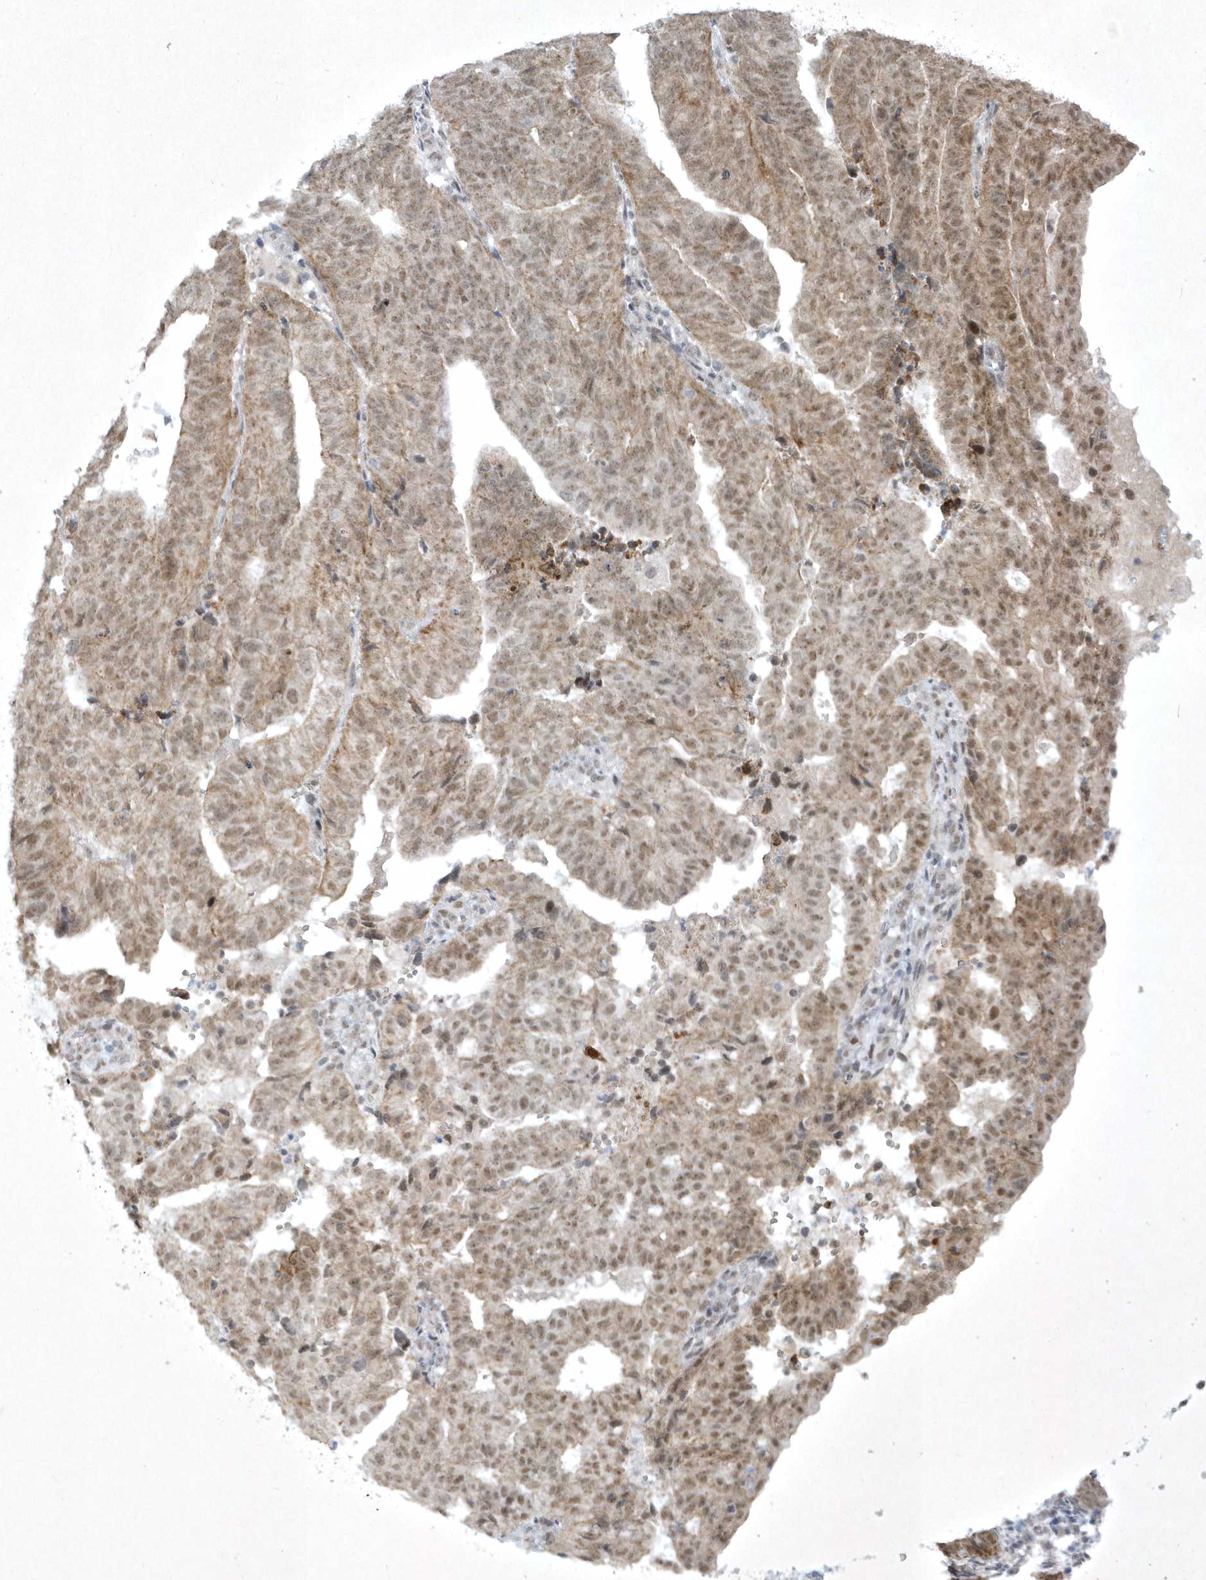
{"staining": {"intensity": "moderate", "quantity": "25%-75%", "location": "cytoplasmic/membranous,nuclear"}, "tissue": "endometrial cancer", "cell_type": "Tumor cells", "image_type": "cancer", "snomed": [{"axis": "morphology", "description": "Adenocarcinoma, NOS"}, {"axis": "topography", "description": "Uterus"}], "caption": "Moderate cytoplasmic/membranous and nuclear protein staining is seen in about 25%-75% of tumor cells in endometrial cancer (adenocarcinoma).", "gene": "ZBTB9", "patient": {"sex": "female", "age": 77}}